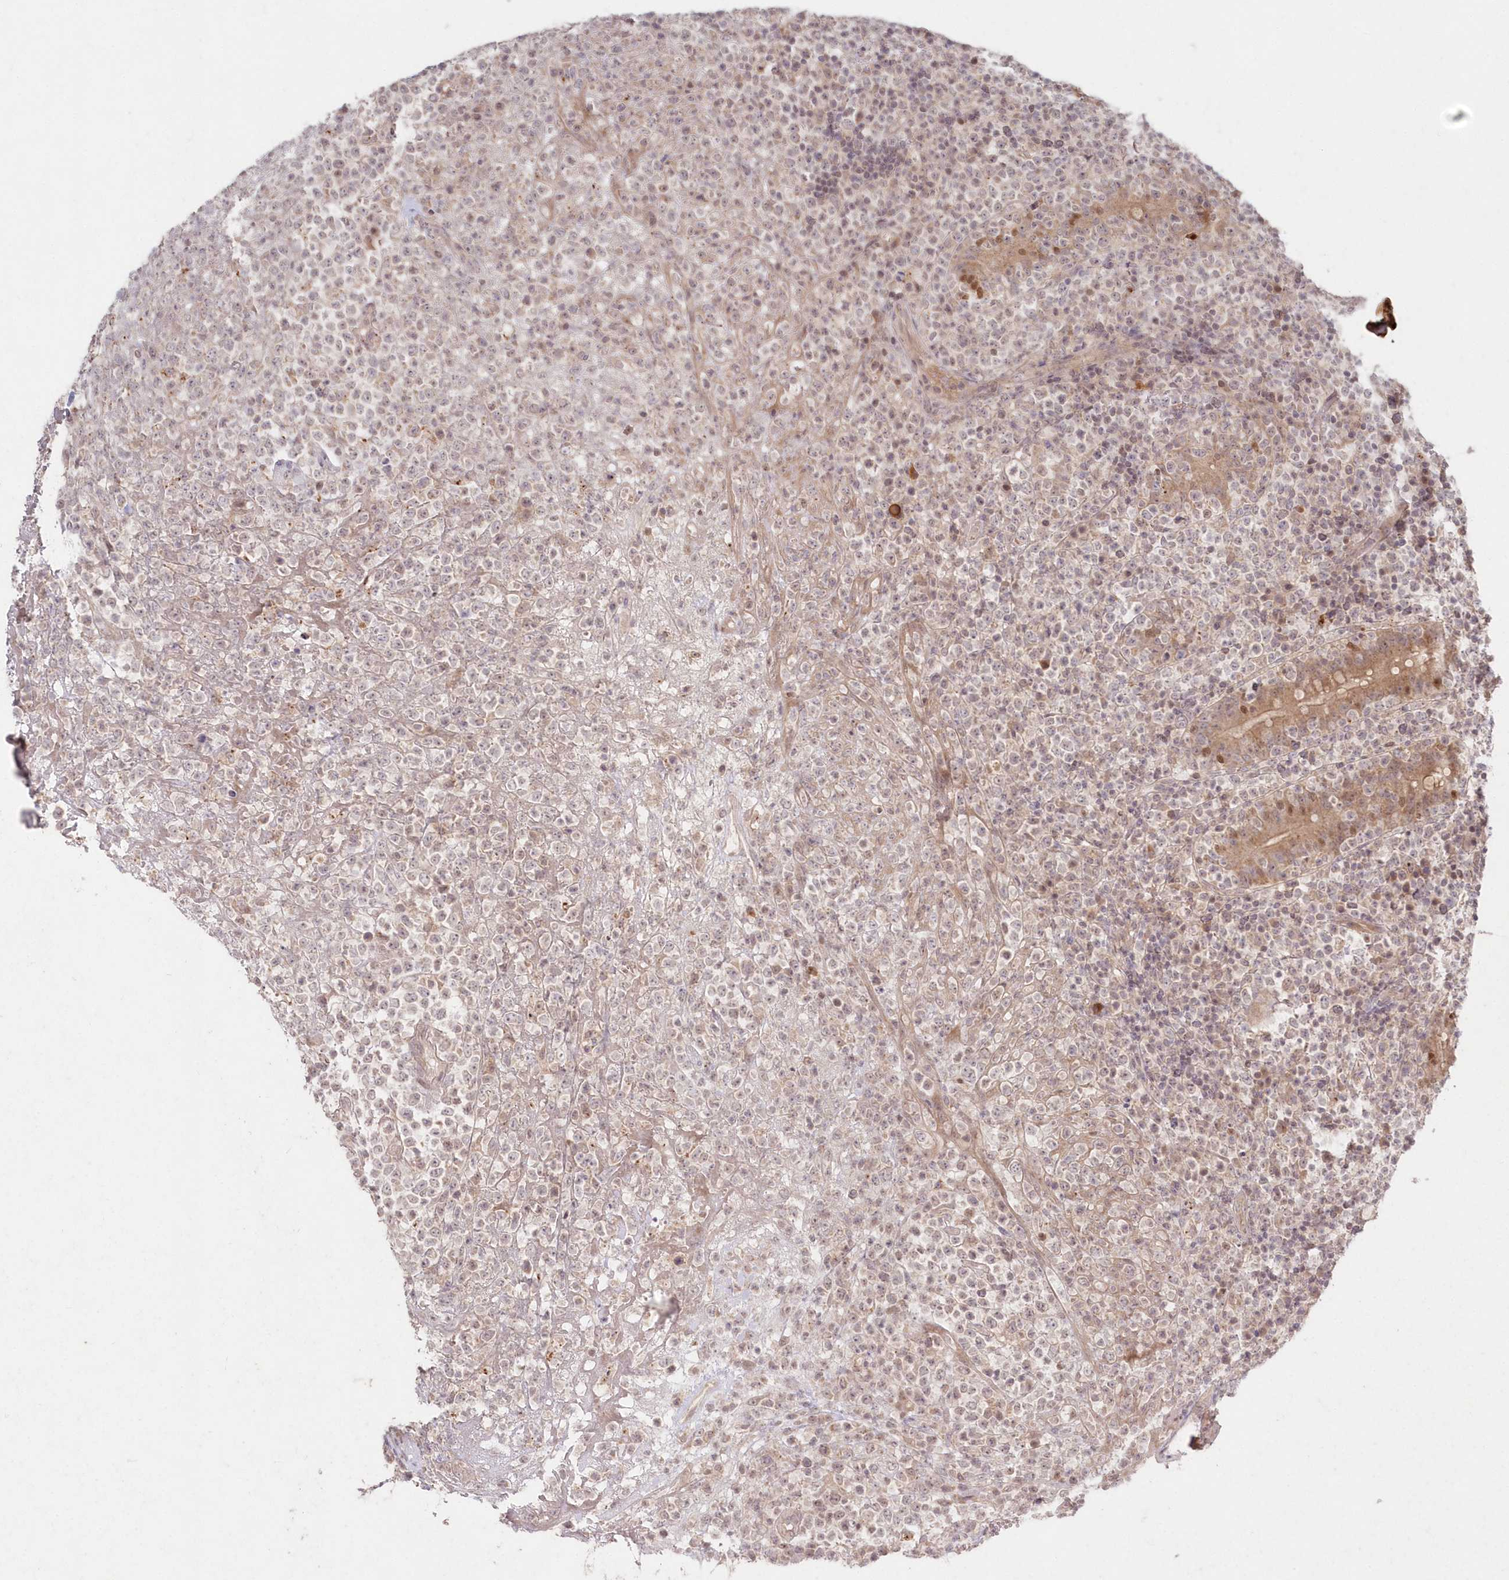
{"staining": {"intensity": "negative", "quantity": "none", "location": "none"}, "tissue": "lymphoma", "cell_type": "Tumor cells", "image_type": "cancer", "snomed": [{"axis": "morphology", "description": "Malignant lymphoma, non-Hodgkin's type, High grade"}, {"axis": "topography", "description": "Colon"}], "caption": "Immunohistochemistry (IHC) of malignant lymphoma, non-Hodgkin's type (high-grade) demonstrates no positivity in tumor cells.", "gene": "ASCC1", "patient": {"sex": "female", "age": 53}}